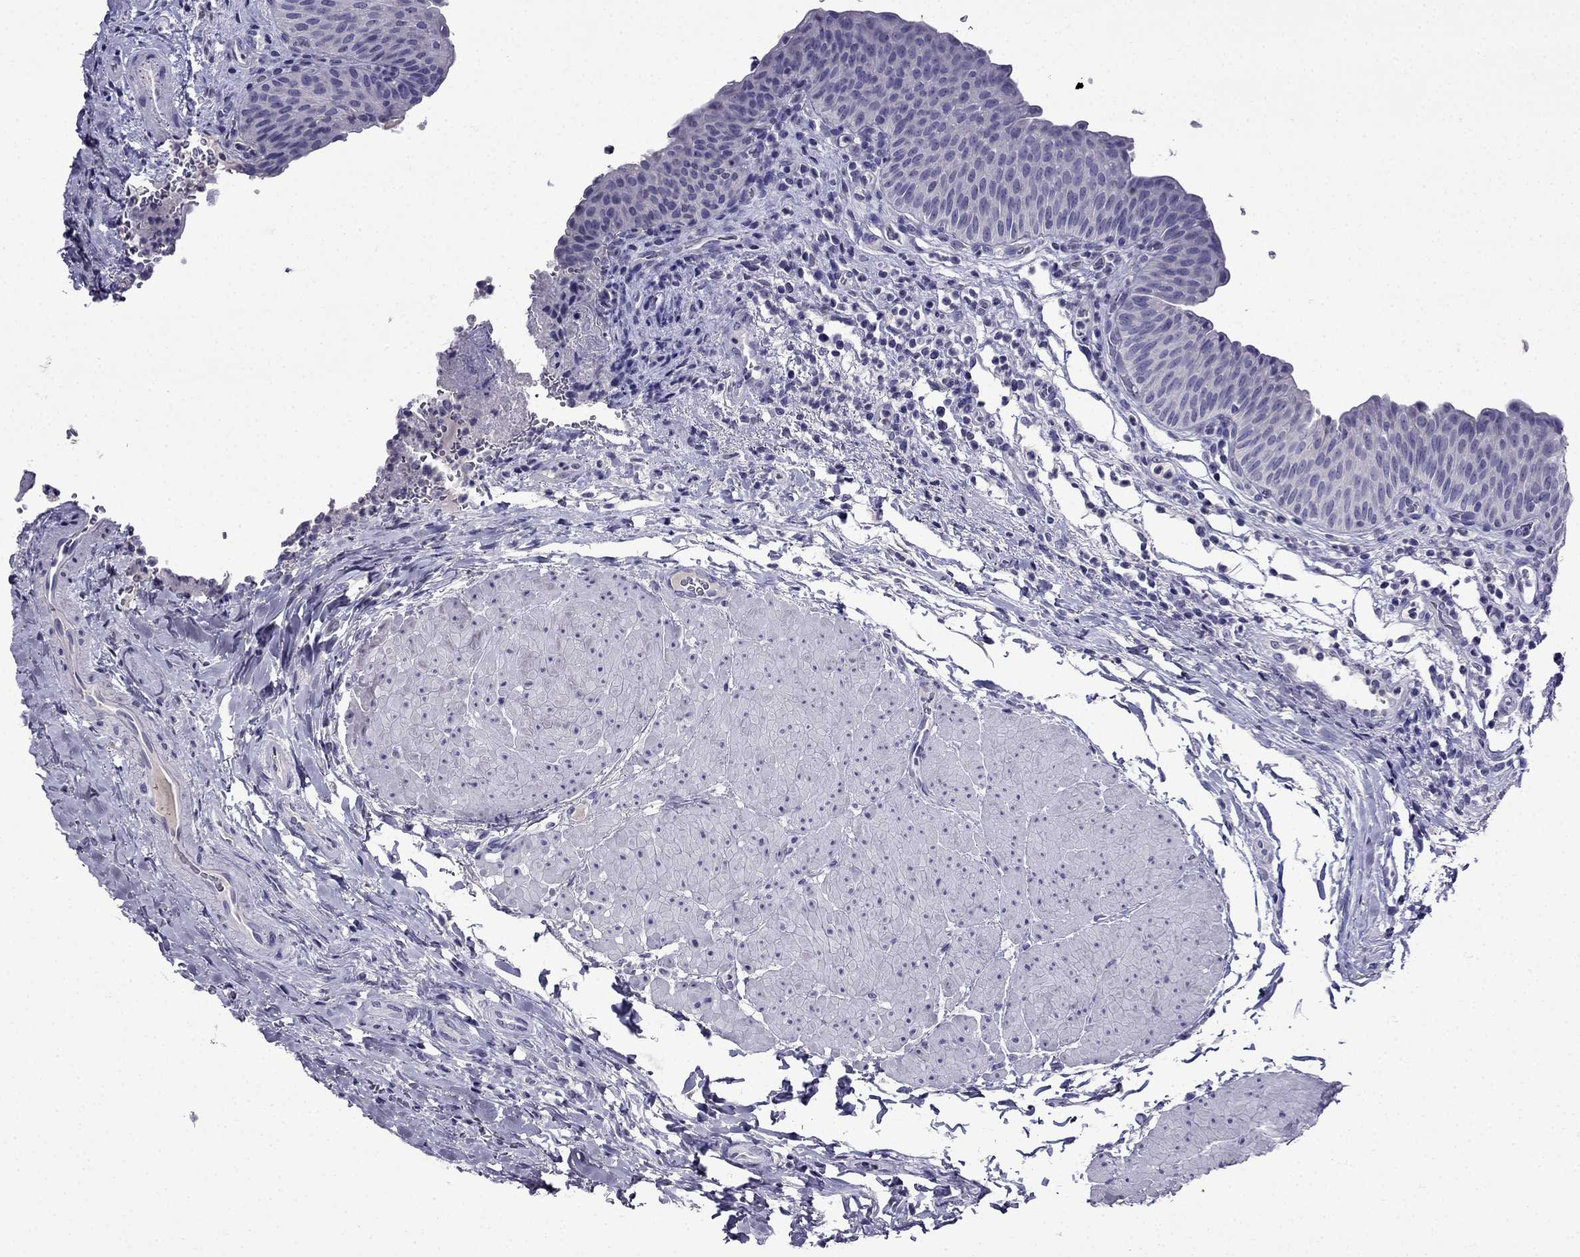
{"staining": {"intensity": "negative", "quantity": "none", "location": "none"}, "tissue": "urinary bladder", "cell_type": "Urothelial cells", "image_type": "normal", "snomed": [{"axis": "morphology", "description": "Normal tissue, NOS"}, {"axis": "topography", "description": "Urinary bladder"}], "caption": "Protein analysis of benign urinary bladder displays no significant expression in urothelial cells. The staining is performed using DAB (3,3'-diaminobenzidine) brown chromogen with nuclei counter-stained in using hematoxylin.", "gene": "DNAH17", "patient": {"sex": "male", "age": 66}}